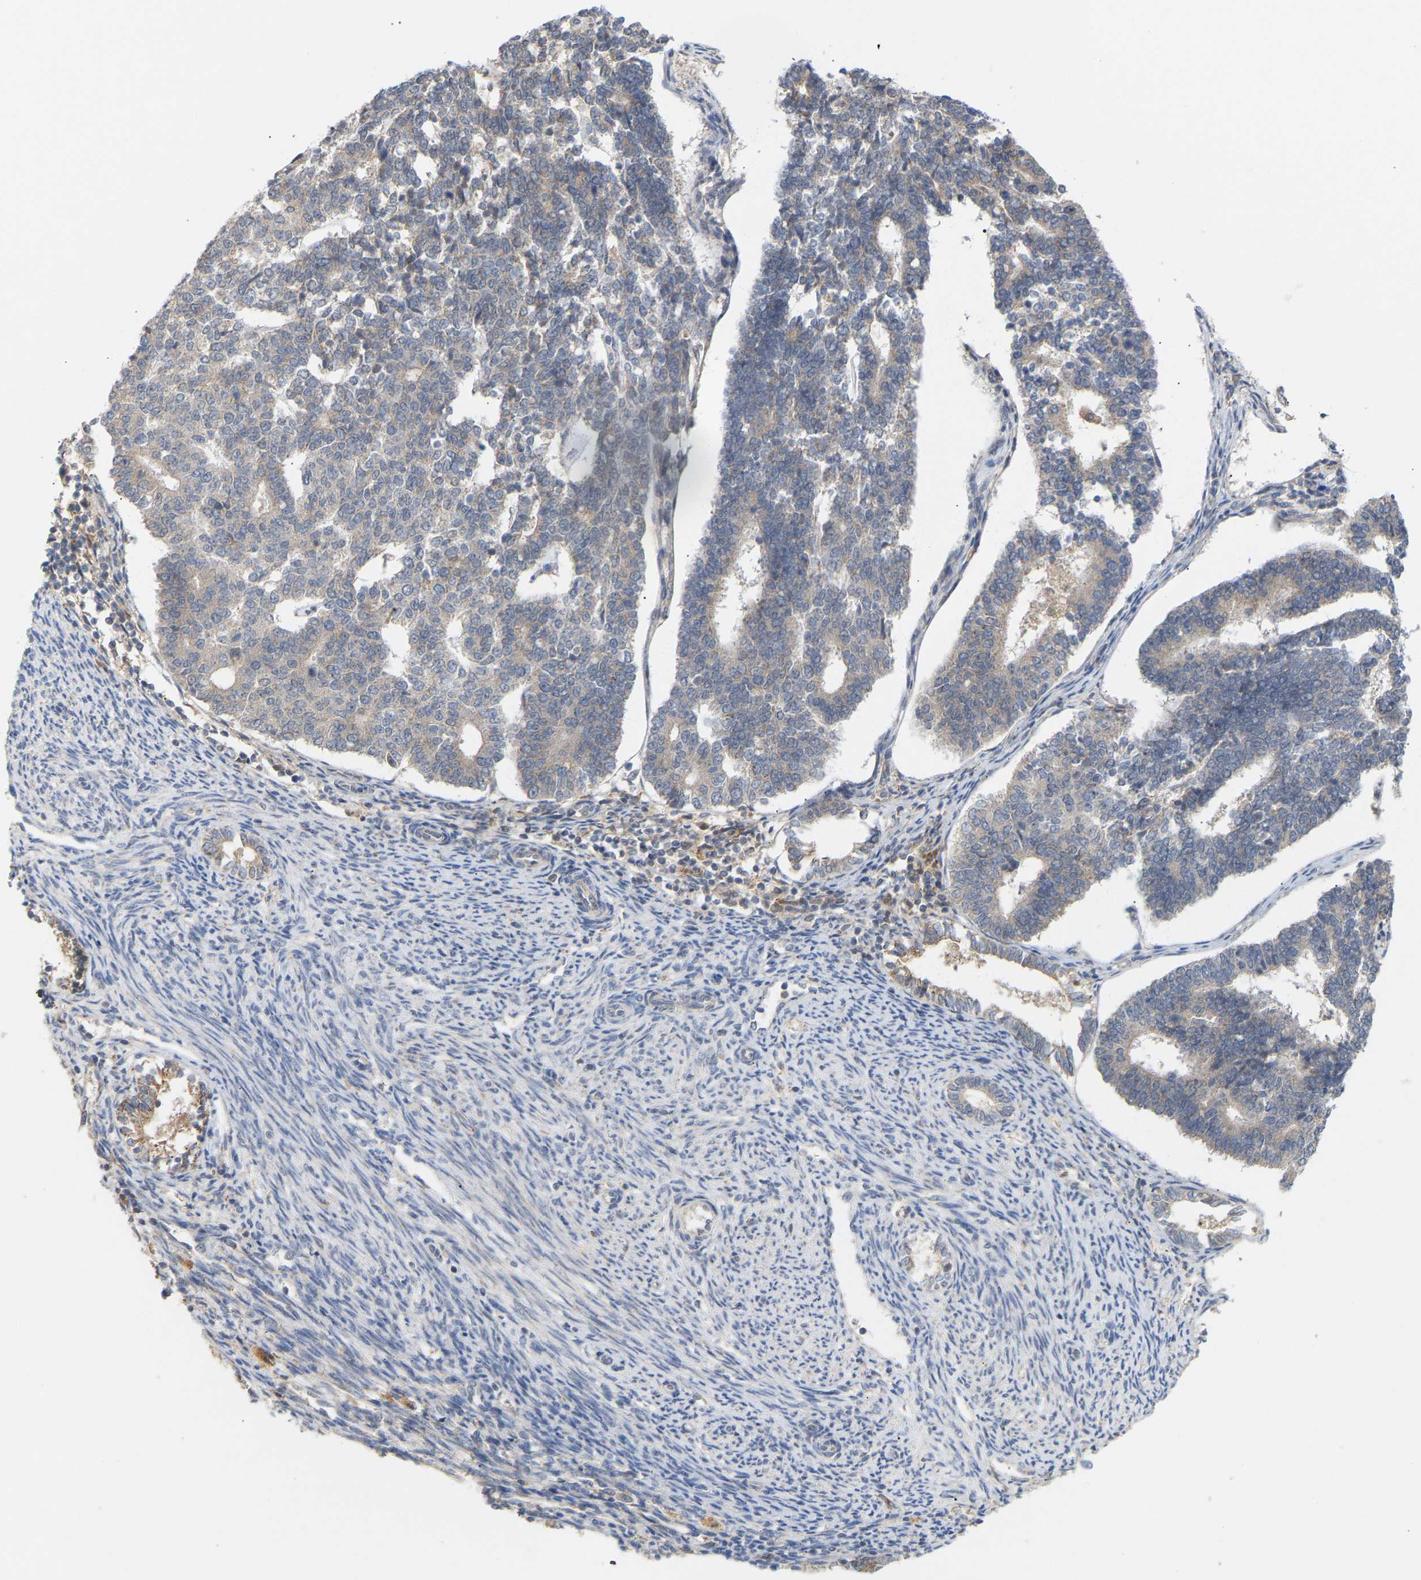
{"staining": {"intensity": "weak", "quantity": "<25%", "location": "cytoplasmic/membranous"}, "tissue": "endometrial cancer", "cell_type": "Tumor cells", "image_type": "cancer", "snomed": [{"axis": "morphology", "description": "Adenocarcinoma, NOS"}, {"axis": "topography", "description": "Endometrium"}], "caption": "Endometrial cancer (adenocarcinoma) stained for a protein using immunohistochemistry (IHC) exhibits no expression tumor cells.", "gene": "TPMT", "patient": {"sex": "female", "age": 70}}